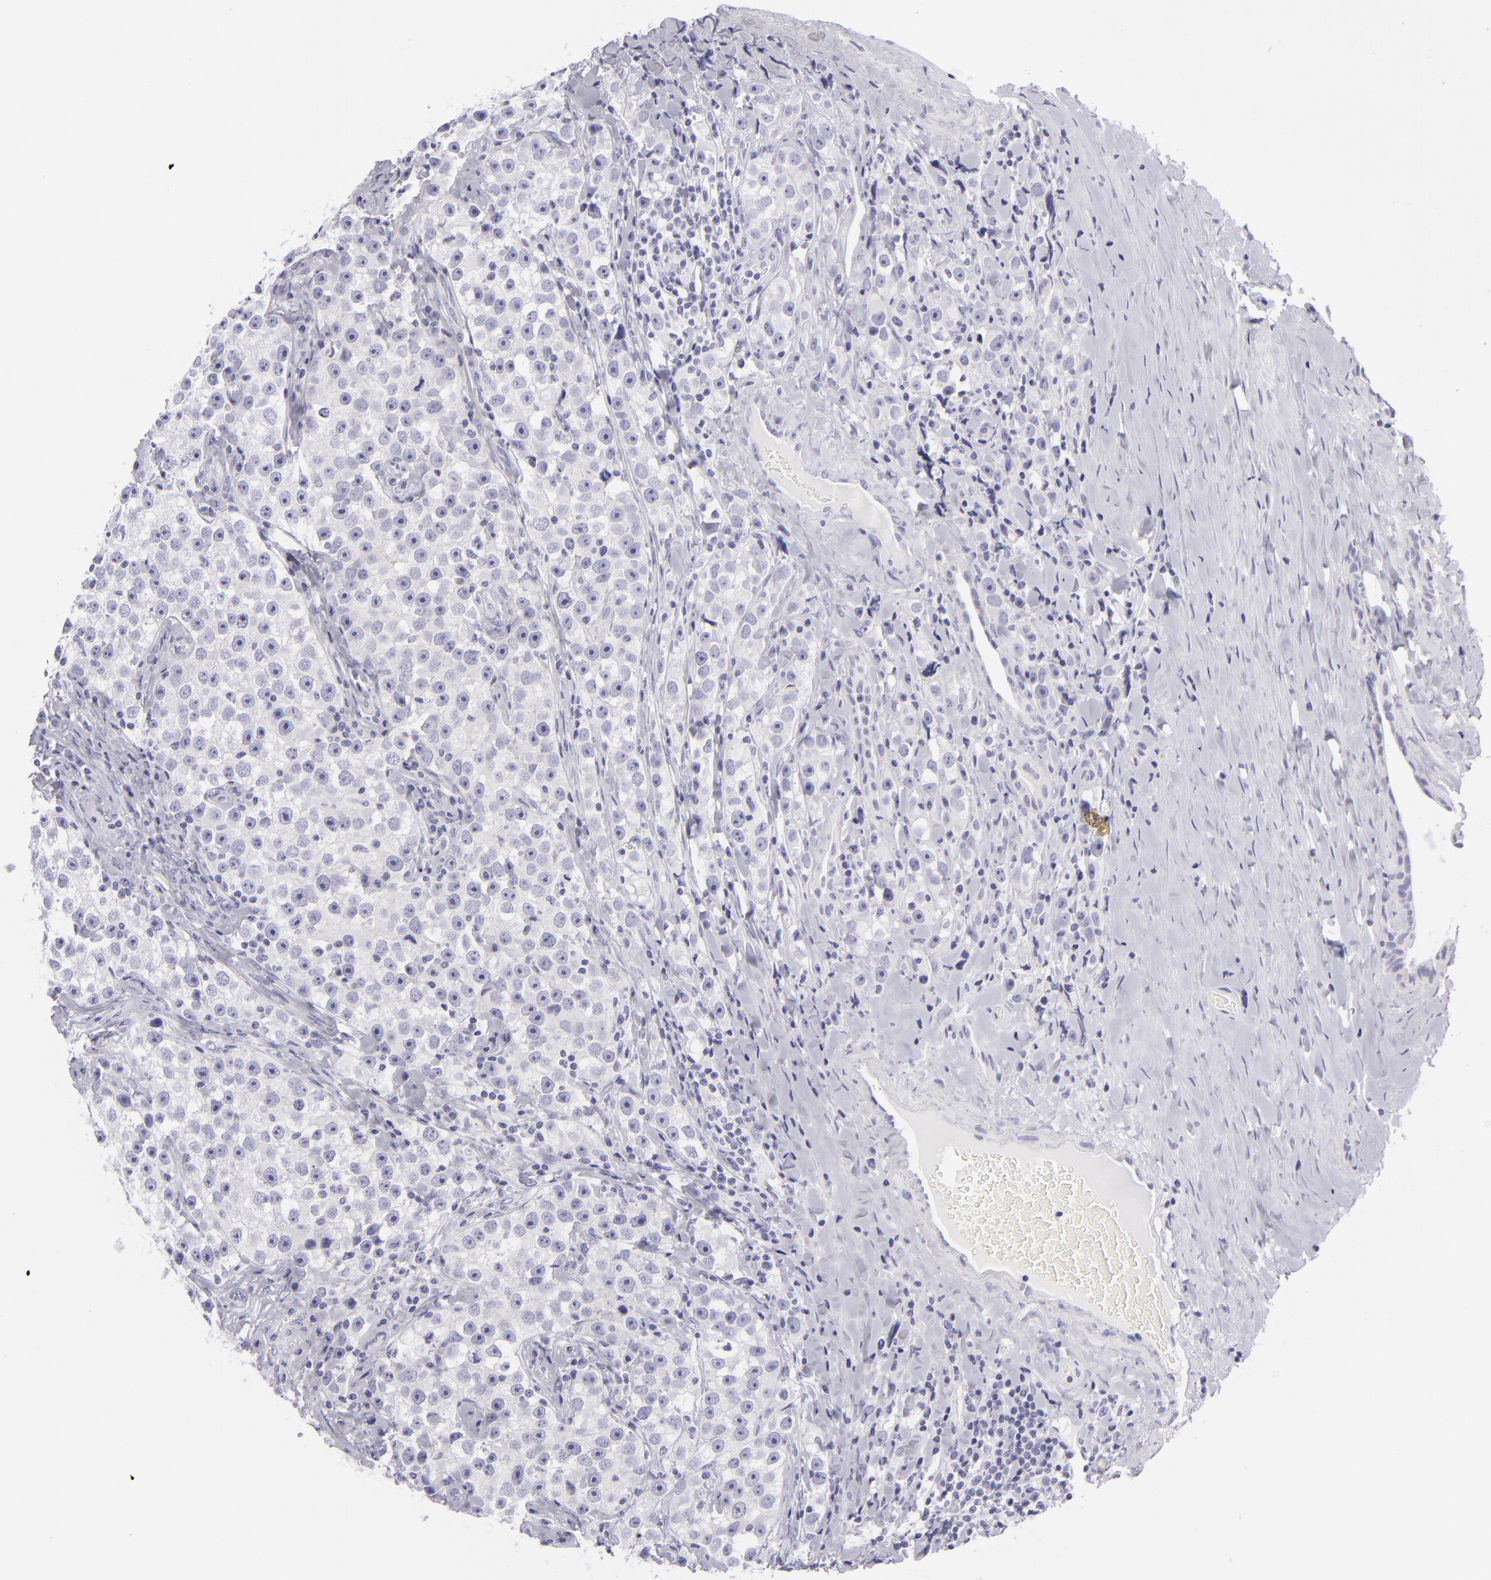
{"staining": {"intensity": "negative", "quantity": "none", "location": "none"}, "tissue": "testis cancer", "cell_type": "Tumor cells", "image_type": "cancer", "snomed": [{"axis": "morphology", "description": "Seminoma, NOS"}, {"axis": "topography", "description": "Testis"}], "caption": "This is an IHC micrograph of human testis cancer. There is no expression in tumor cells.", "gene": "DLG4", "patient": {"sex": "male", "age": 32}}